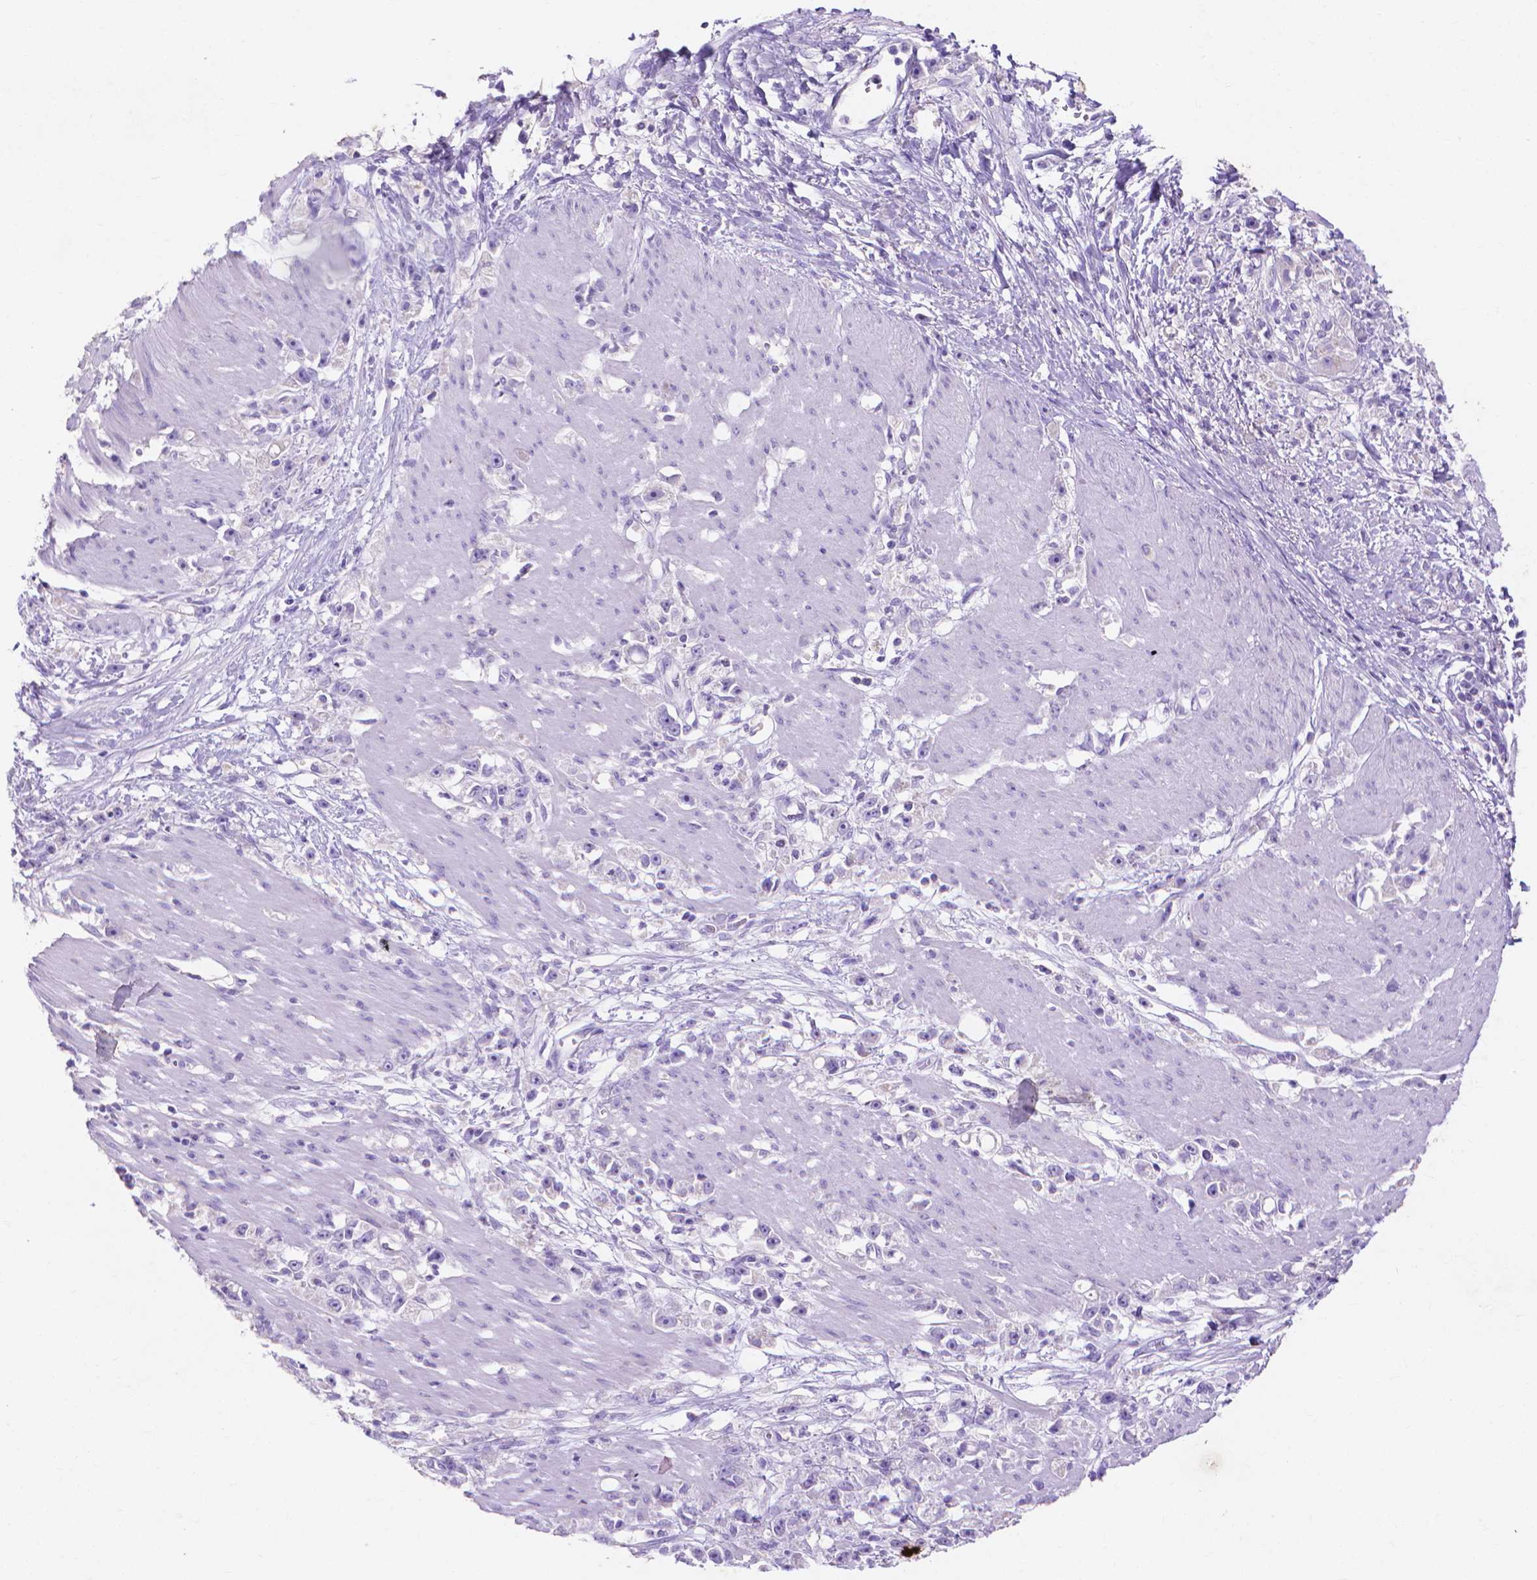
{"staining": {"intensity": "negative", "quantity": "none", "location": "none"}, "tissue": "stomach cancer", "cell_type": "Tumor cells", "image_type": "cancer", "snomed": [{"axis": "morphology", "description": "Adenocarcinoma, NOS"}, {"axis": "topography", "description": "Stomach"}], "caption": "A micrograph of stomach adenocarcinoma stained for a protein exhibits no brown staining in tumor cells.", "gene": "MMP11", "patient": {"sex": "female", "age": 59}}